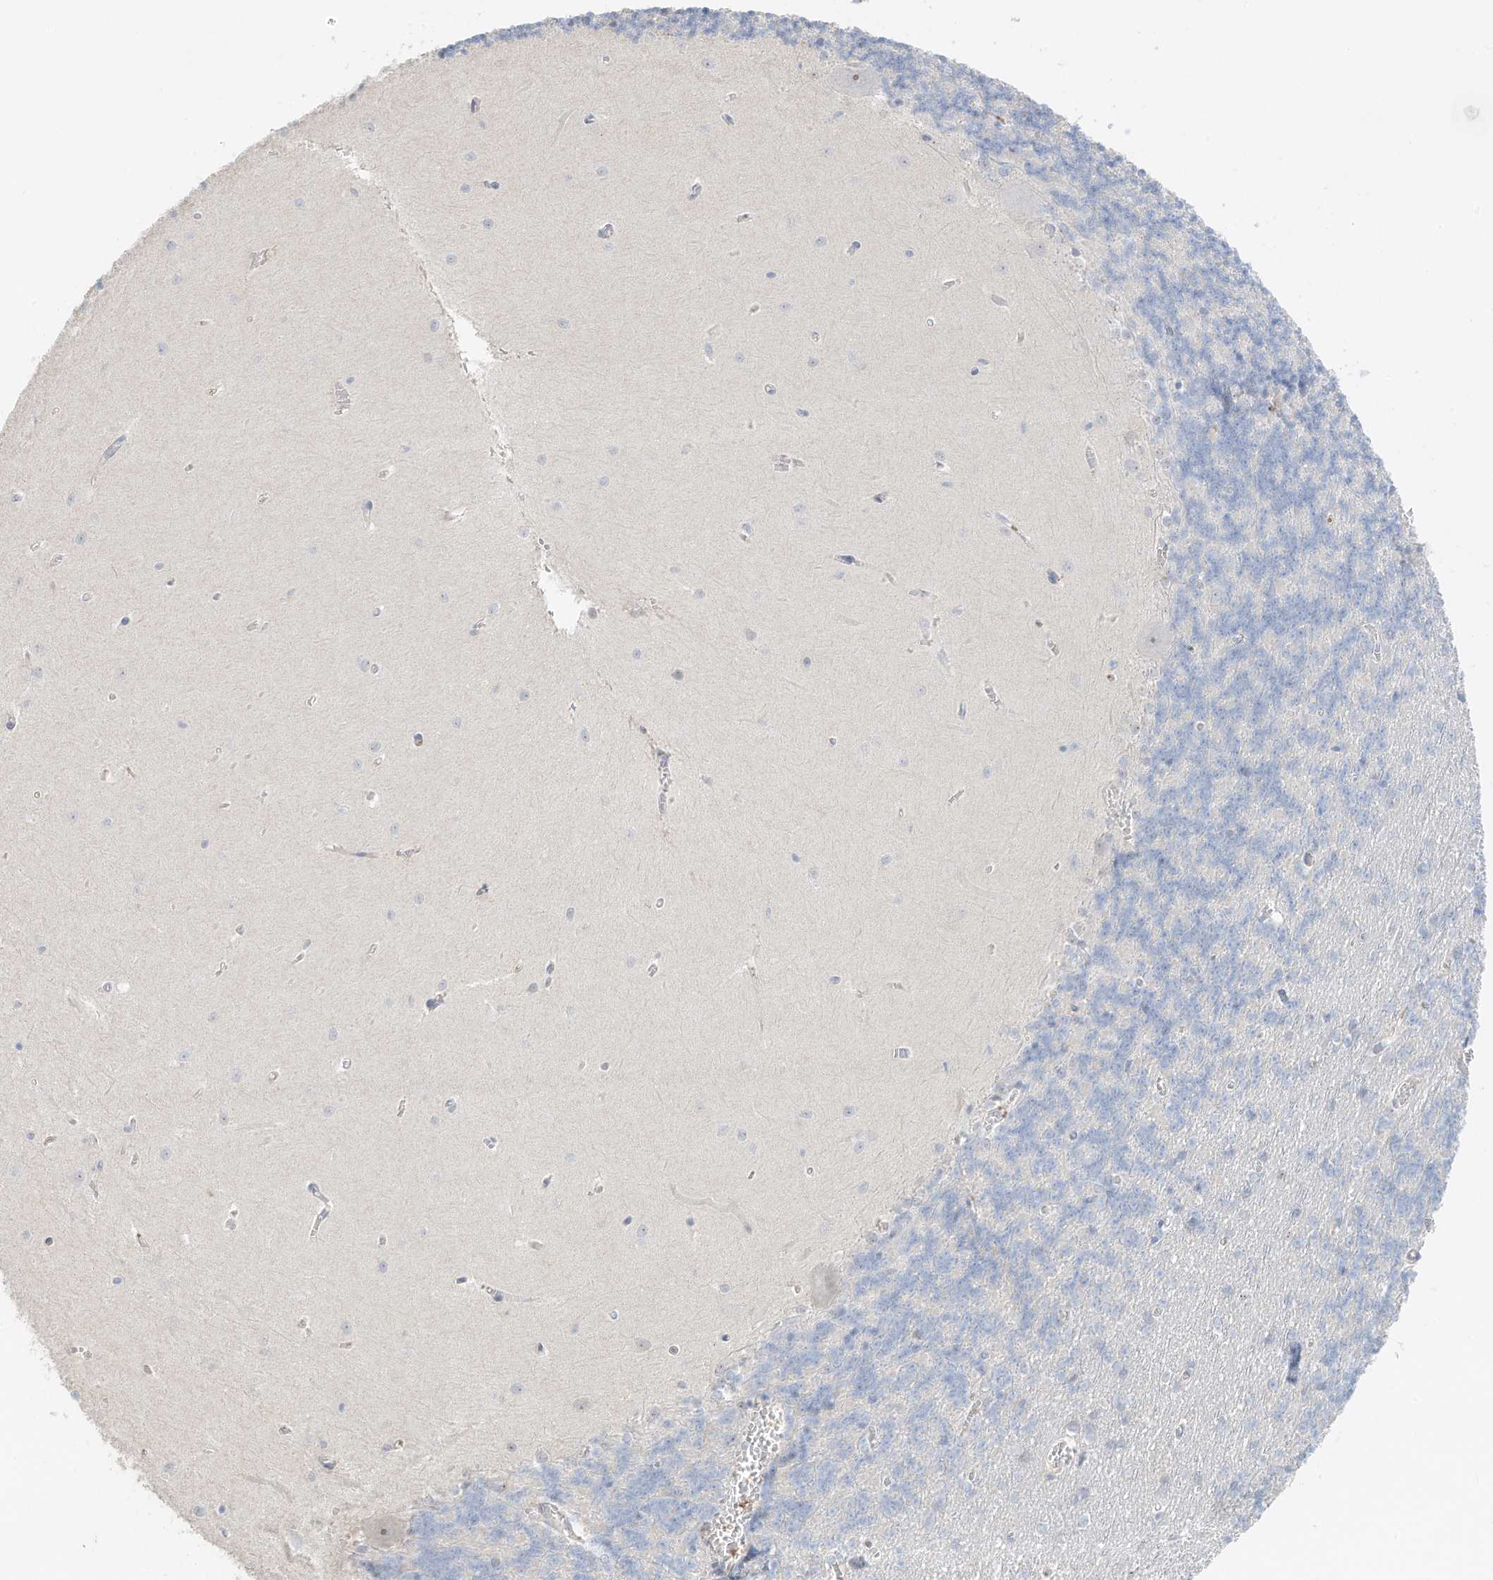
{"staining": {"intensity": "negative", "quantity": "none", "location": "none"}, "tissue": "cerebellum", "cell_type": "Cells in granular layer", "image_type": "normal", "snomed": [{"axis": "morphology", "description": "Normal tissue, NOS"}, {"axis": "topography", "description": "Cerebellum"}], "caption": "Immunohistochemistry (IHC) image of benign cerebellum stained for a protein (brown), which exhibits no positivity in cells in granular layer. (DAB (3,3'-diaminobenzidine) immunohistochemistry with hematoxylin counter stain).", "gene": "ZBTB41", "patient": {"sex": "male", "age": 37}}